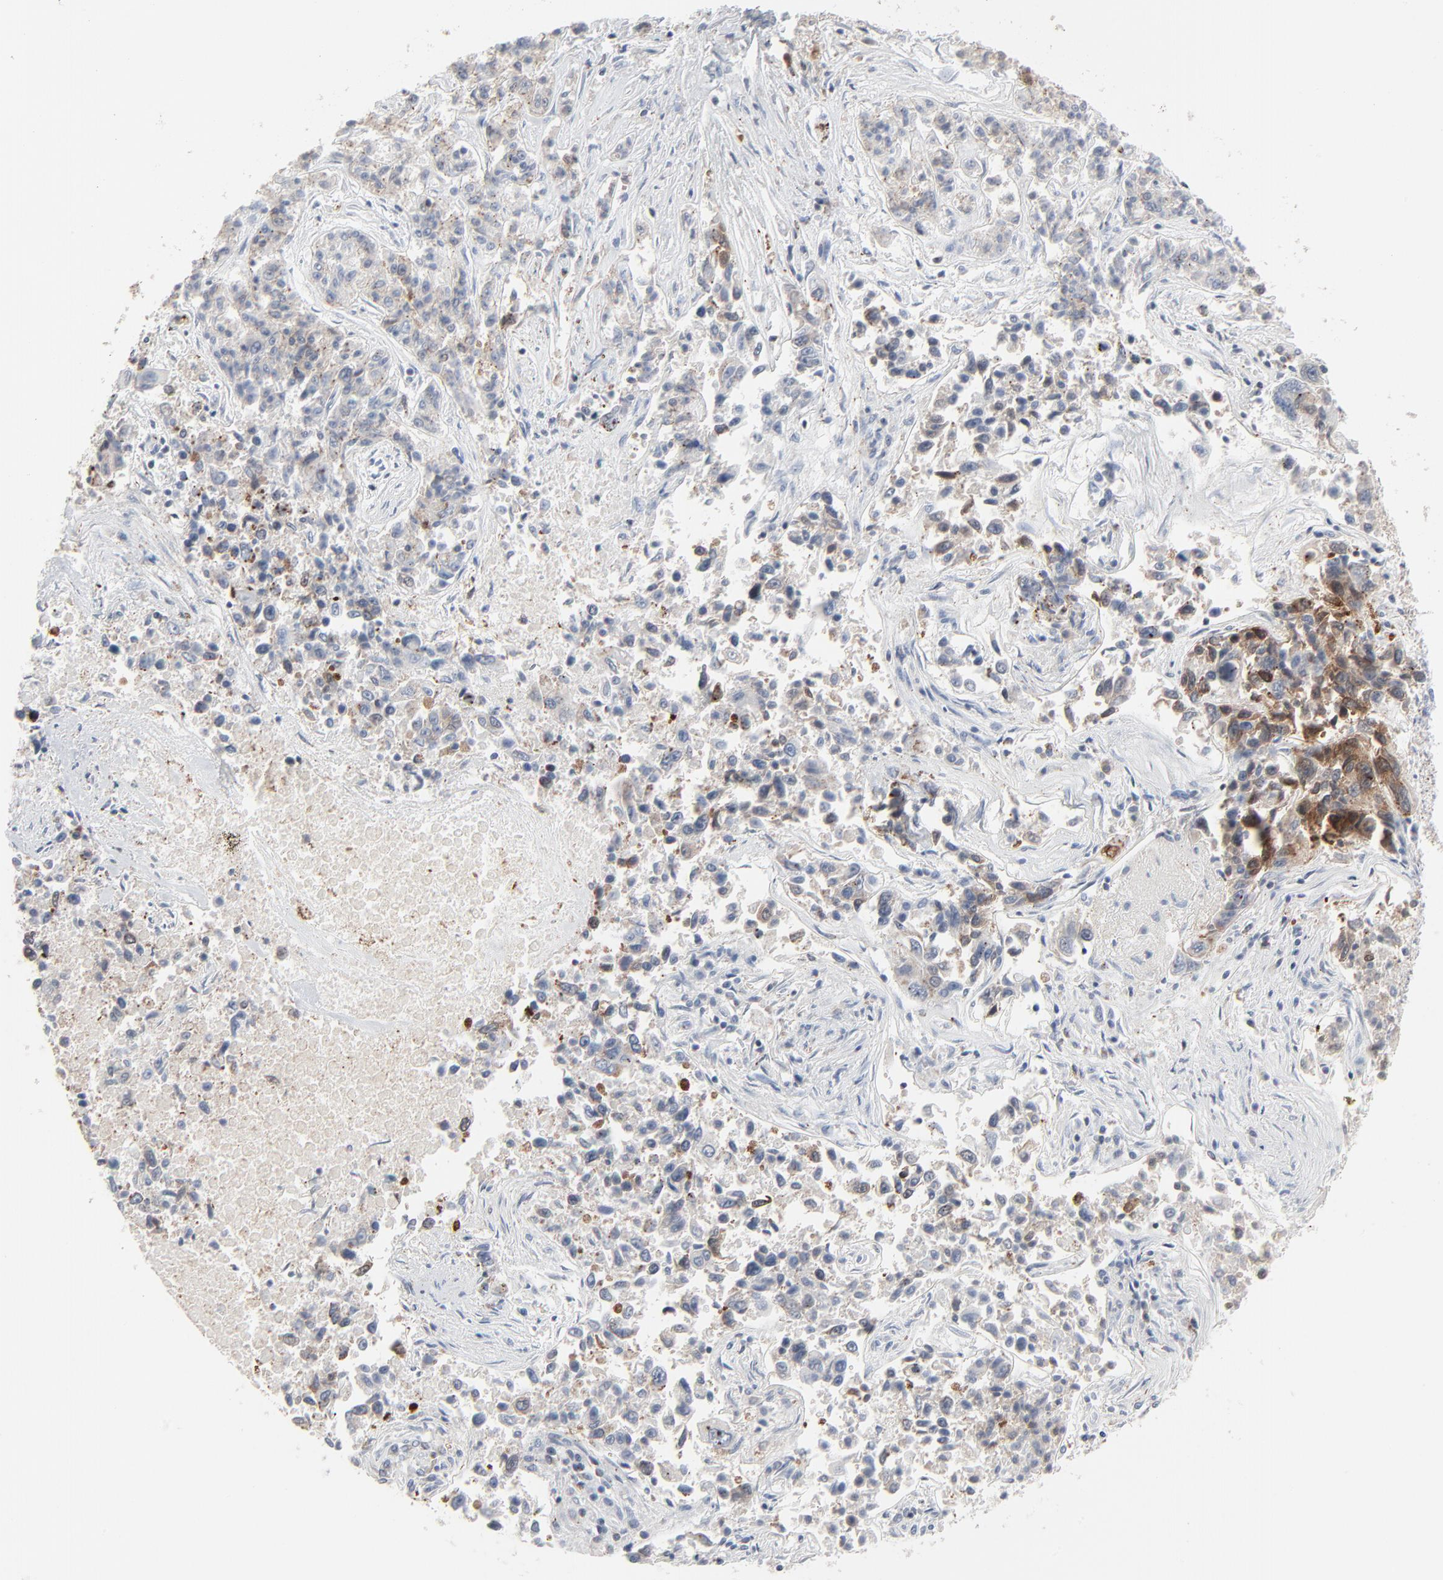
{"staining": {"intensity": "weak", "quantity": "<25%", "location": "cytoplasmic/membranous"}, "tissue": "lung cancer", "cell_type": "Tumor cells", "image_type": "cancer", "snomed": [{"axis": "morphology", "description": "Adenocarcinoma, NOS"}, {"axis": "topography", "description": "Lung"}], "caption": "Histopathology image shows no significant protein staining in tumor cells of lung cancer (adenocarcinoma).", "gene": "PHGDH", "patient": {"sex": "male", "age": 84}}